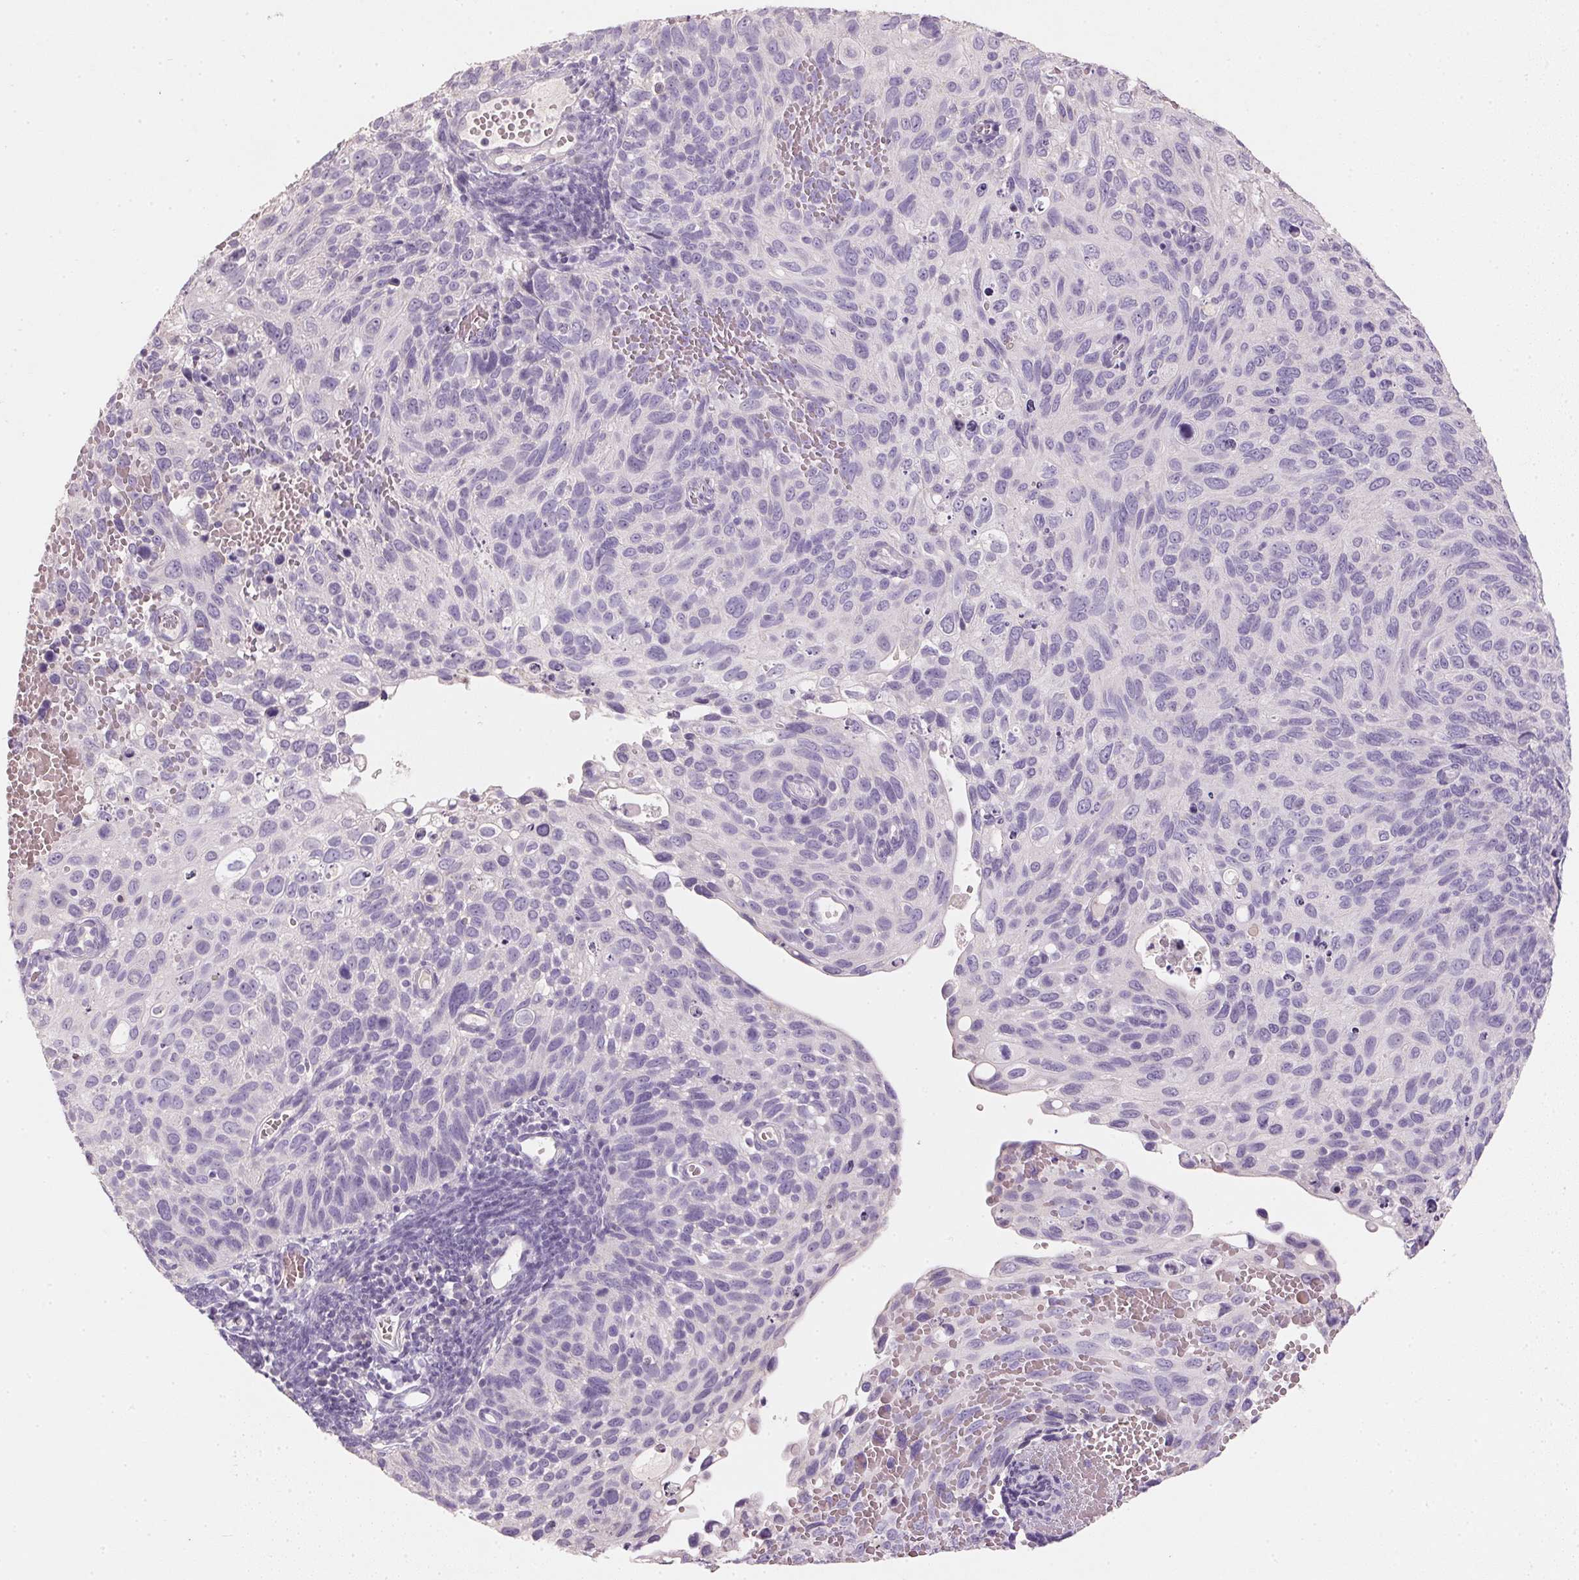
{"staining": {"intensity": "negative", "quantity": "none", "location": "none"}, "tissue": "cervical cancer", "cell_type": "Tumor cells", "image_type": "cancer", "snomed": [{"axis": "morphology", "description": "Squamous cell carcinoma, NOS"}, {"axis": "topography", "description": "Cervix"}], "caption": "This is an immunohistochemistry image of squamous cell carcinoma (cervical). There is no expression in tumor cells.", "gene": "HSD17B1", "patient": {"sex": "female", "age": 70}}